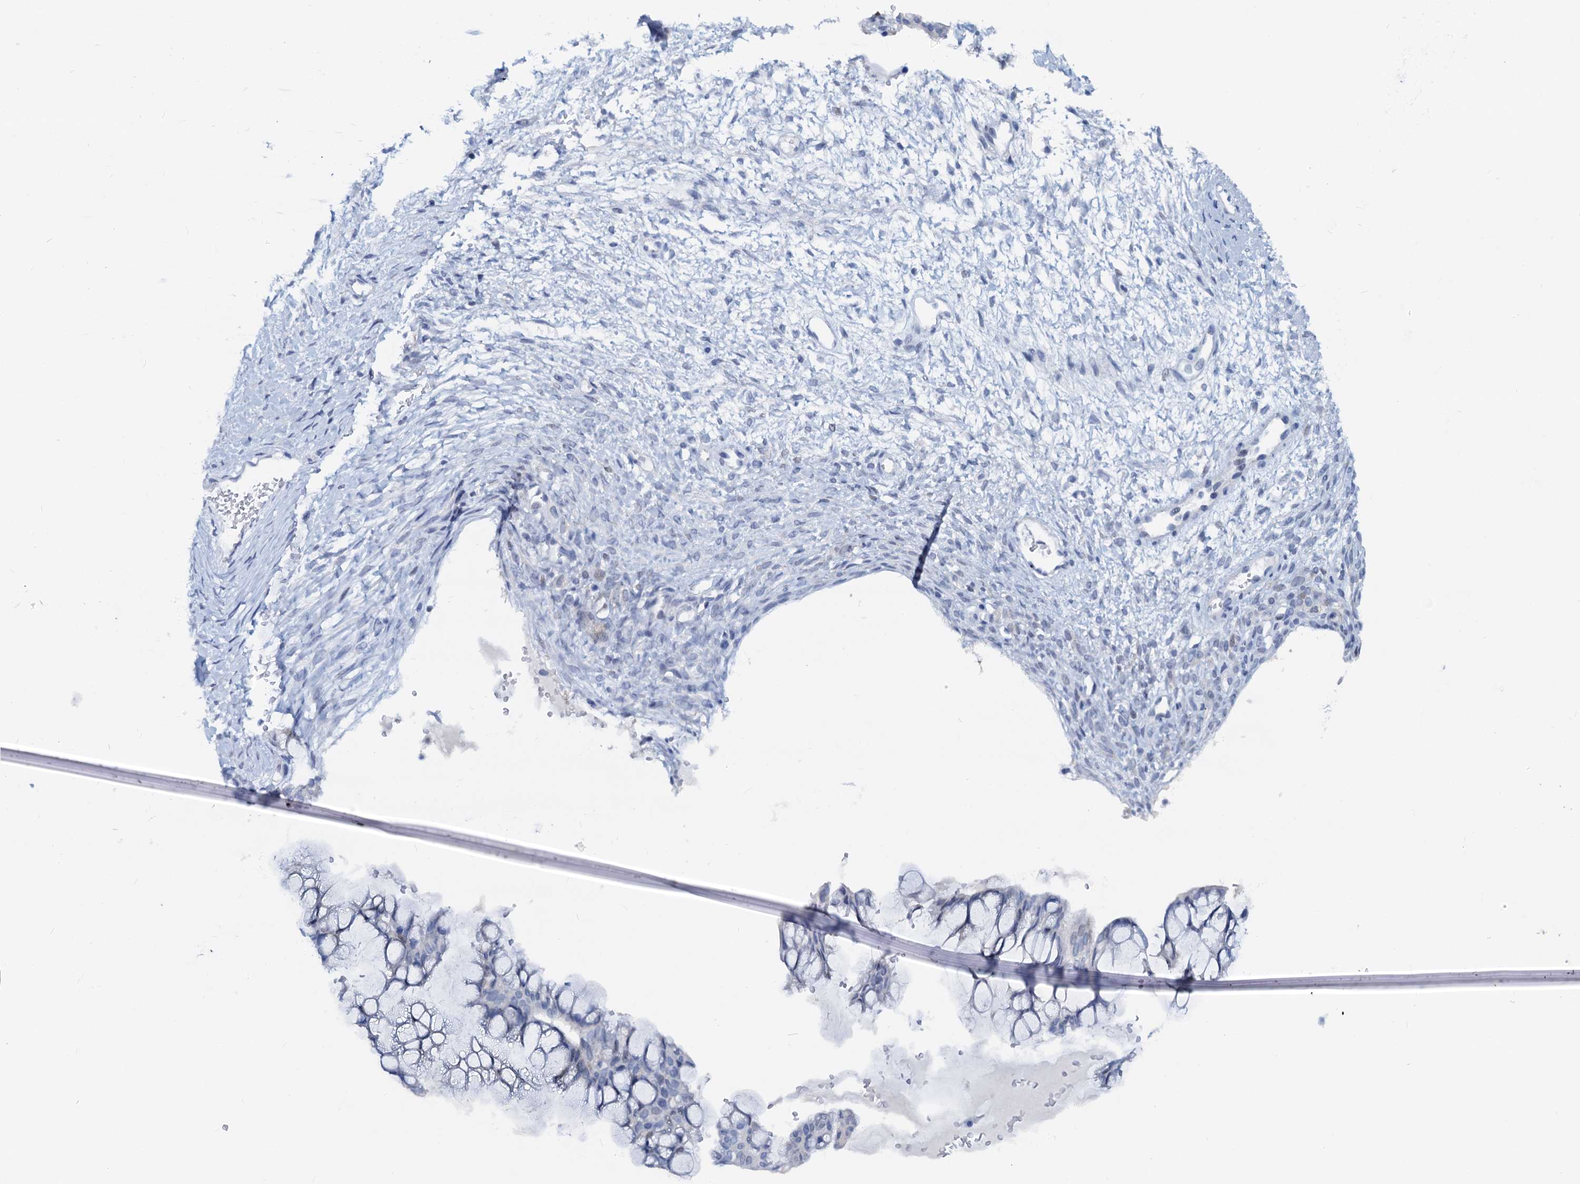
{"staining": {"intensity": "negative", "quantity": "none", "location": "none"}, "tissue": "ovarian cancer", "cell_type": "Tumor cells", "image_type": "cancer", "snomed": [{"axis": "morphology", "description": "Cystadenocarcinoma, mucinous, NOS"}, {"axis": "topography", "description": "Ovary"}], "caption": "Protein analysis of mucinous cystadenocarcinoma (ovarian) demonstrates no significant staining in tumor cells. (Brightfield microscopy of DAB (3,3'-diaminobenzidine) IHC at high magnification).", "gene": "PTGES3", "patient": {"sex": "female", "age": 73}}